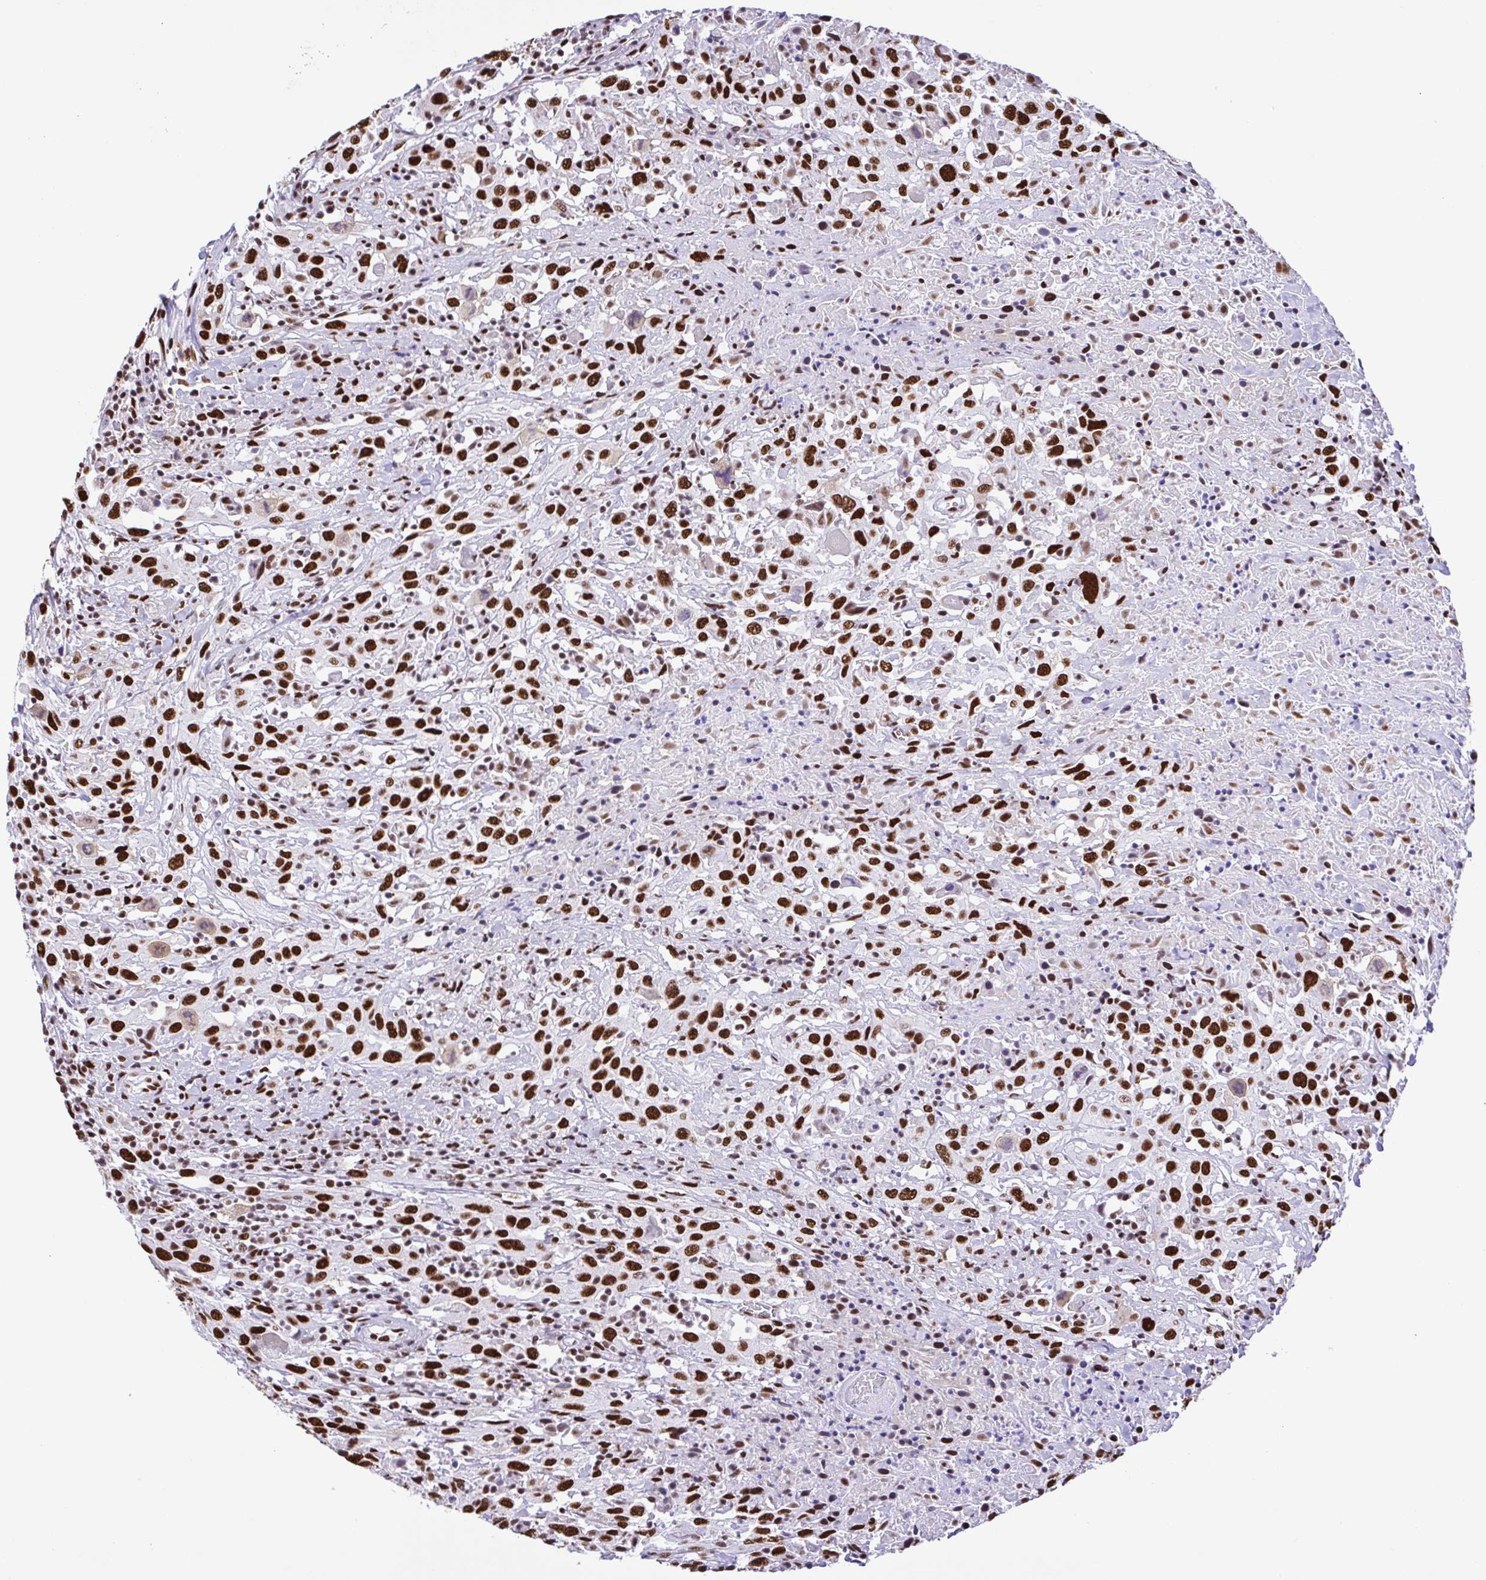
{"staining": {"intensity": "strong", "quantity": ">75%", "location": "nuclear"}, "tissue": "urothelial cancer", "cell_type": "Tumor cells", "image_type": "cancer", "snomed": [{"axis": "morphology", "description": "Urothelial carcinoma, High grade"}, {"axis": "topography", "description": "Urinary bladder"}], "caption": "Tumor cells demonstrate high levels of strong nuclear expression in approximately >75% of cells in human urothelial carcinoma (high-grade).", "gene": "TRIM28", "patient": {"sex": "male", "age": 61}}